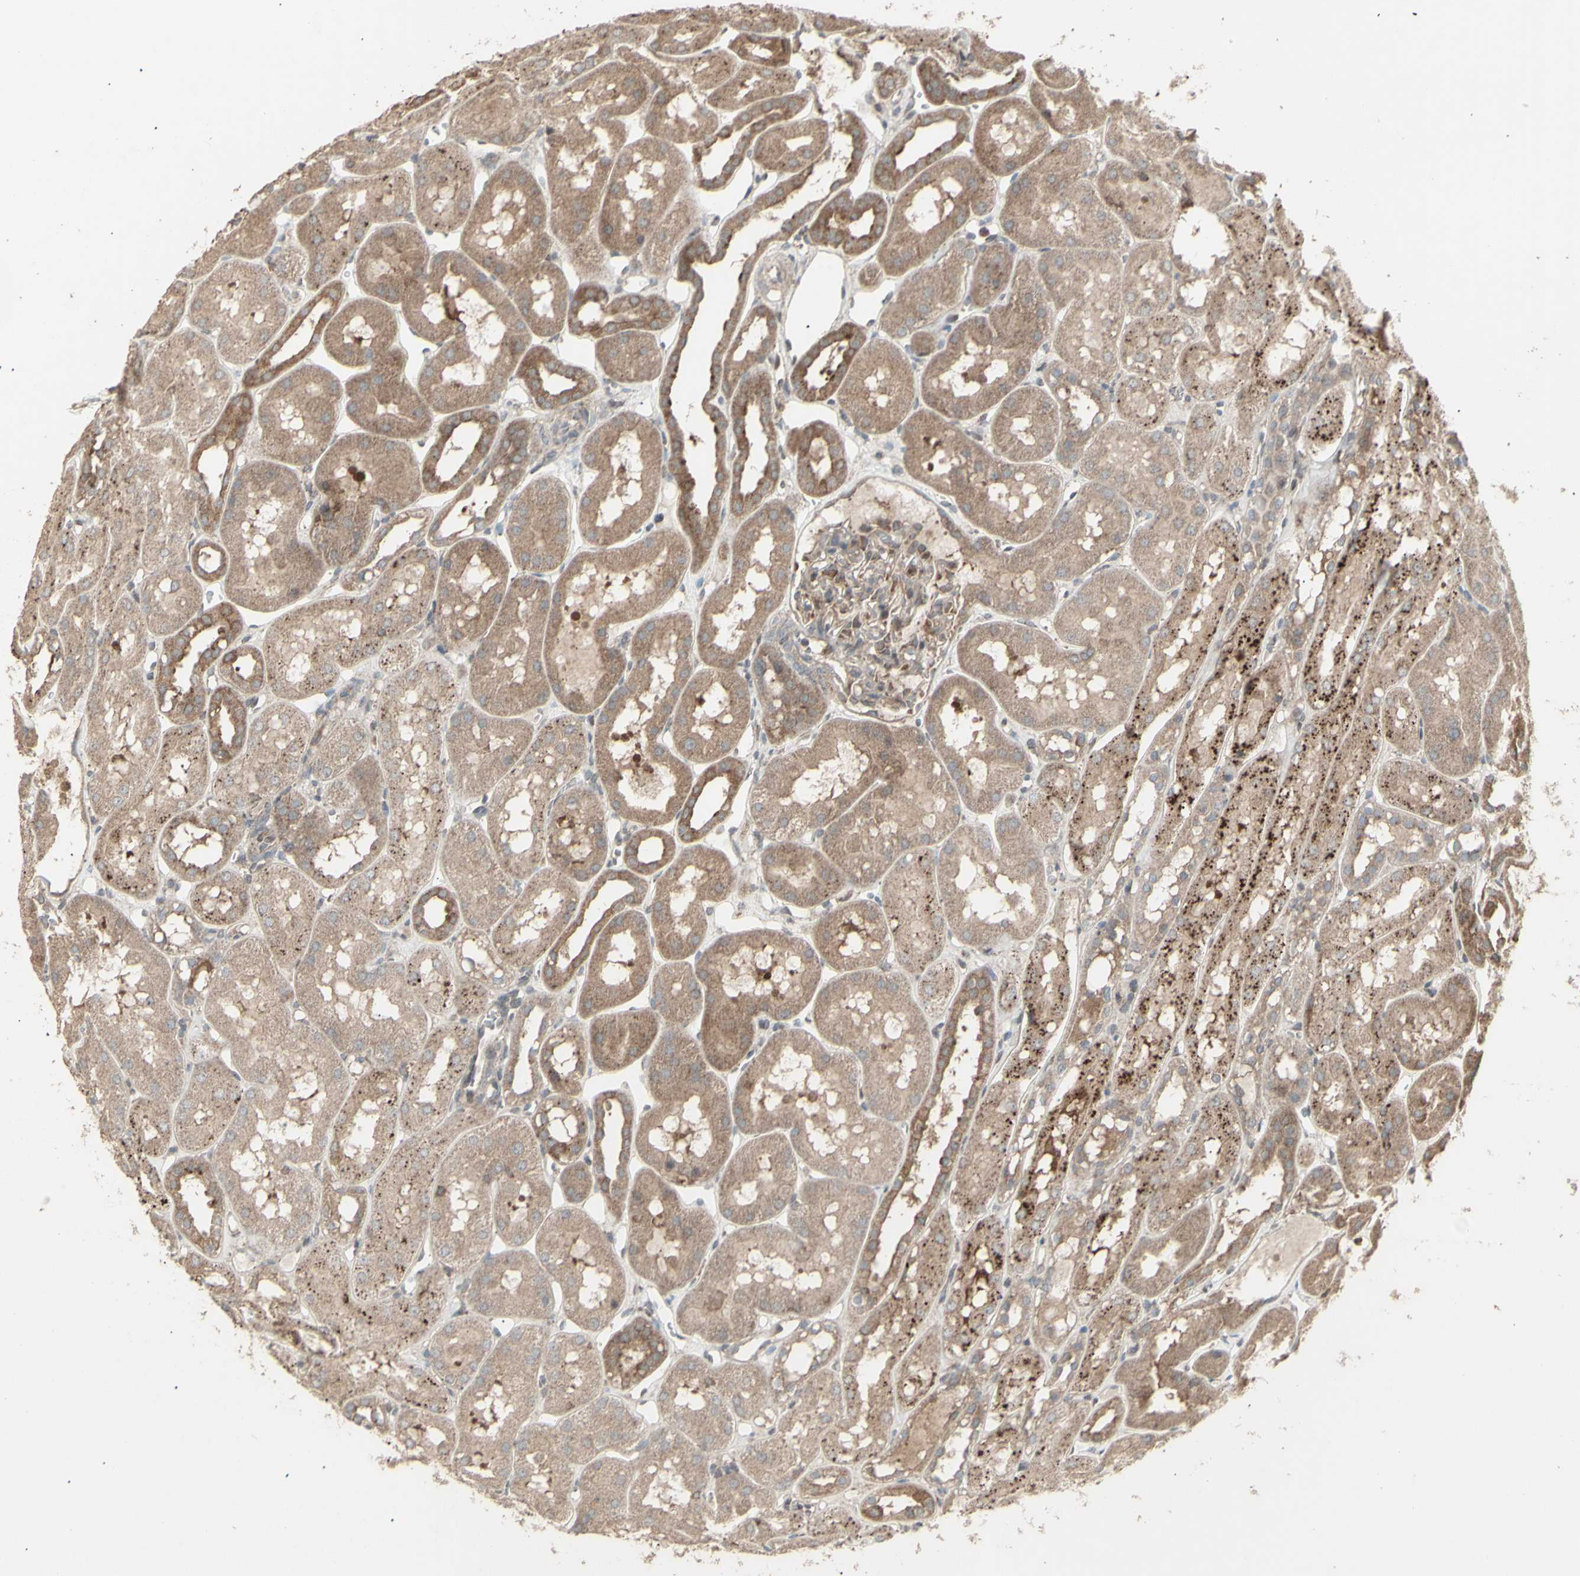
{"staining": {"intensity": "weak", "quantity": ">75%", "location": "cytoplasmic/membranous"}, "tissue": "kidney", "cell_type": "Cells in glomeruli", "image_type": "normal", "snomed": [{"axis": "morphology", "description": "Normal tissue, NOS"}, {"axis": "topography", "description": "Kidney"}, {"axis": "topography", "description": "Urinary bladder"}], "caption": "This micrograph reveals normal kidney stained with immunohistochemistry to label a protein in brown. The cytoplasmic/membranous of cells in glomeruli show weak positivity for the protein. Nuclei are counter-stained blue.", "gene": "RNASEL", "patient": {"sex": "male", "age": 16}}